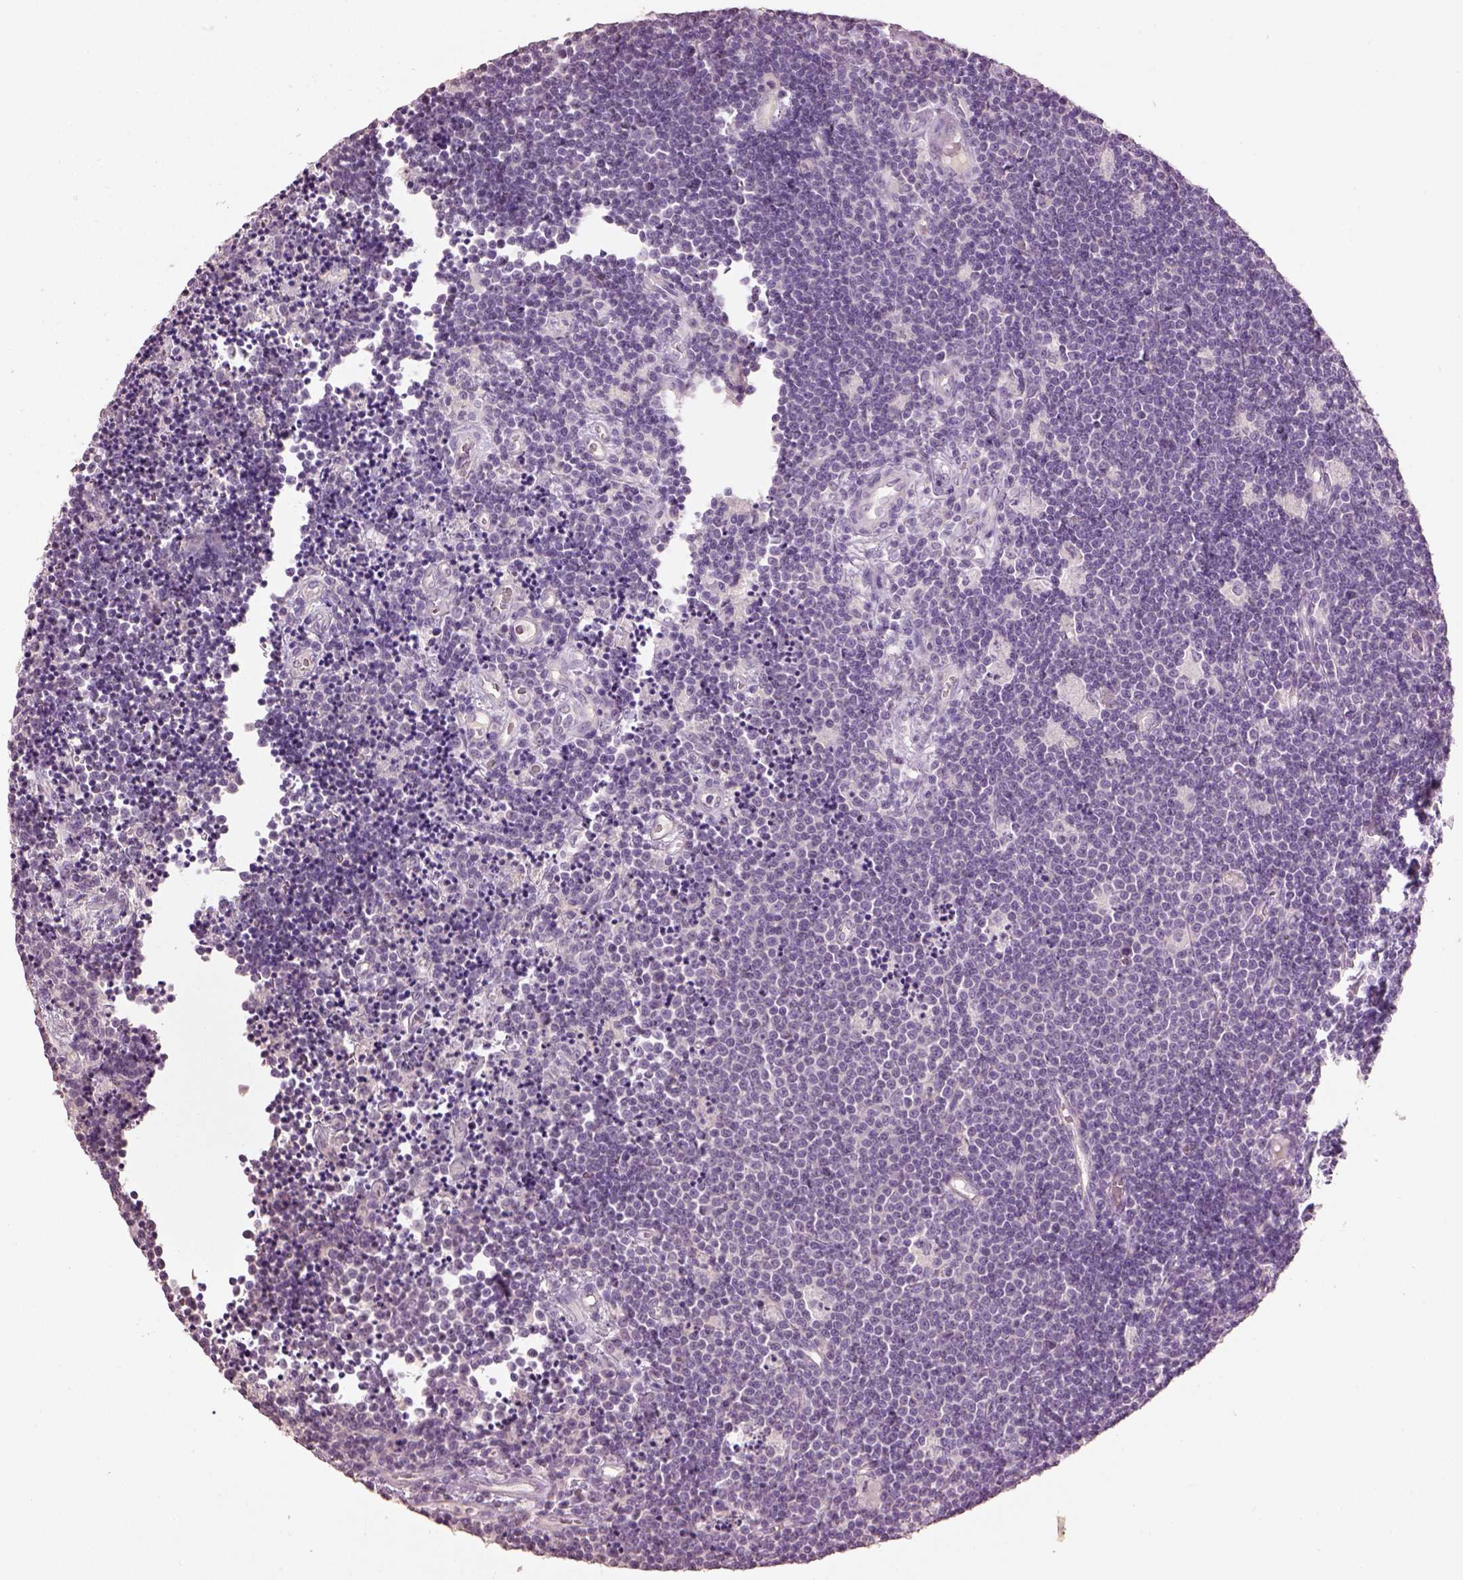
{"staining": {"intensity": "negative", "quantity": "none", "location": "none"}, "tissue": "lymphoma", "cell_type": "Tumor cells", "image_type": "cancer", "snomed": [{"axis": "morphology", "description": "Malignant lymphoma, non-Hodgkin's type, Low grade"}, {"axis": "topography", "description": "Brain"}], "caption": "The photomicrograph shows no significant positivity in tumor cells of malignant lymphoma, non-Hodgkin's type (low-grade). (Stains: DAB (3,3'-diaminobenzidine) immunohistochemistry (IHC) with hematoxylin counter stain, Microscopy: brightfield microscopy at high magnification).", "gene": "KCNIP3", "patient": {"sex": "female", "age": 66}}